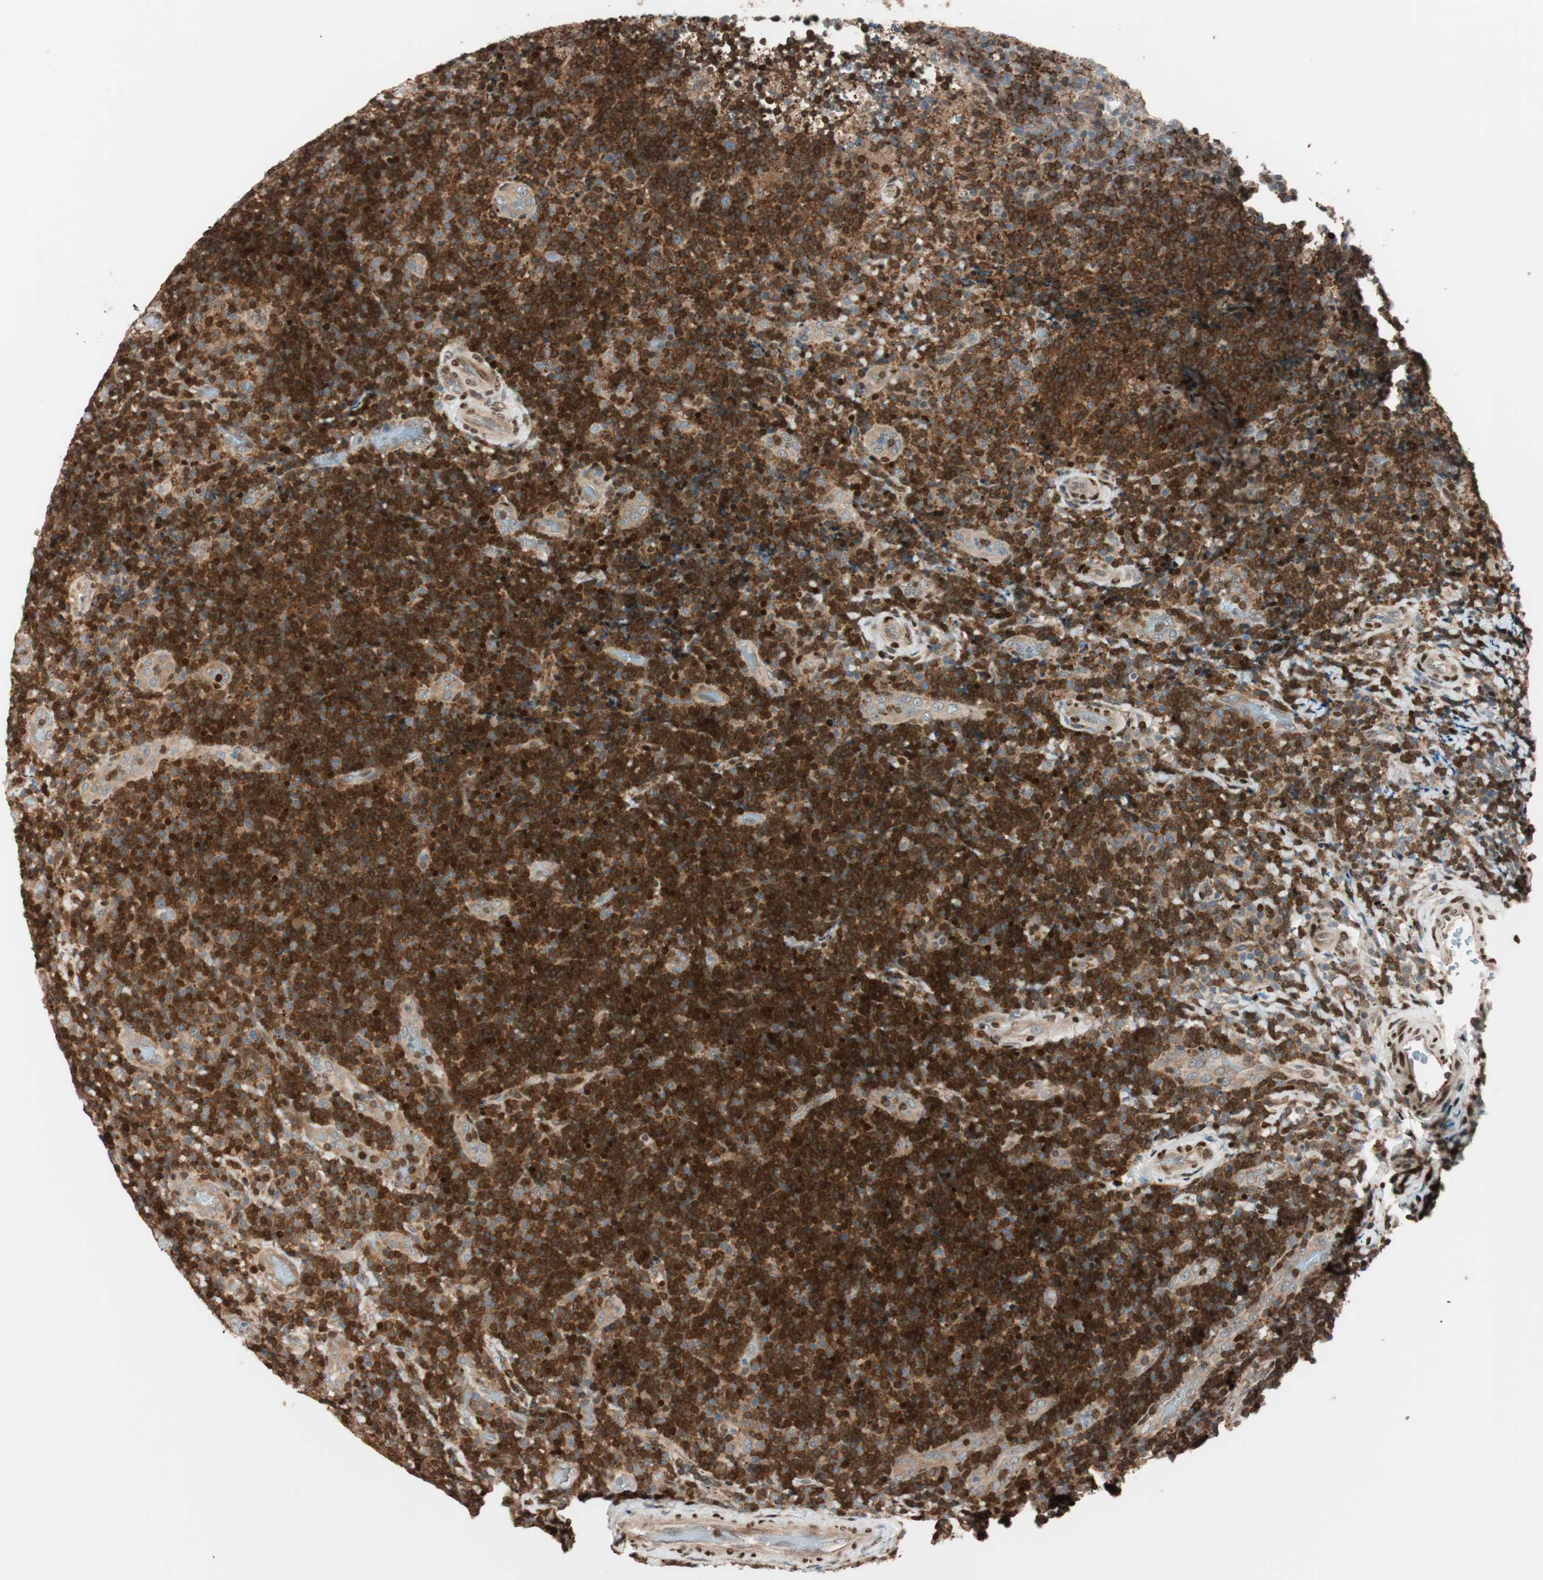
{"staining": {"intensity": "strong", "quantity": ">75%", "location": "cytoplasmic/membranous"}, "tissue": "lymphoma", "cell_type": "Tumor cells", "image_type": "cancer", "snomed": [{"axis": "morphology", "description": "Malignant lymphoma, non-Hodgkin's type, High grade"}, {"axis": "topography", "description": "Tonsil"}], "caption": "Protein analysis of high-grade malignant lymphoma, non-Hodgkin's type tissue exhibits strong cytoplasmic/membranous expression in about >75% of tumor cells.", "gene": "BIN1", "patient": {"sex": "female", "age": 36}}